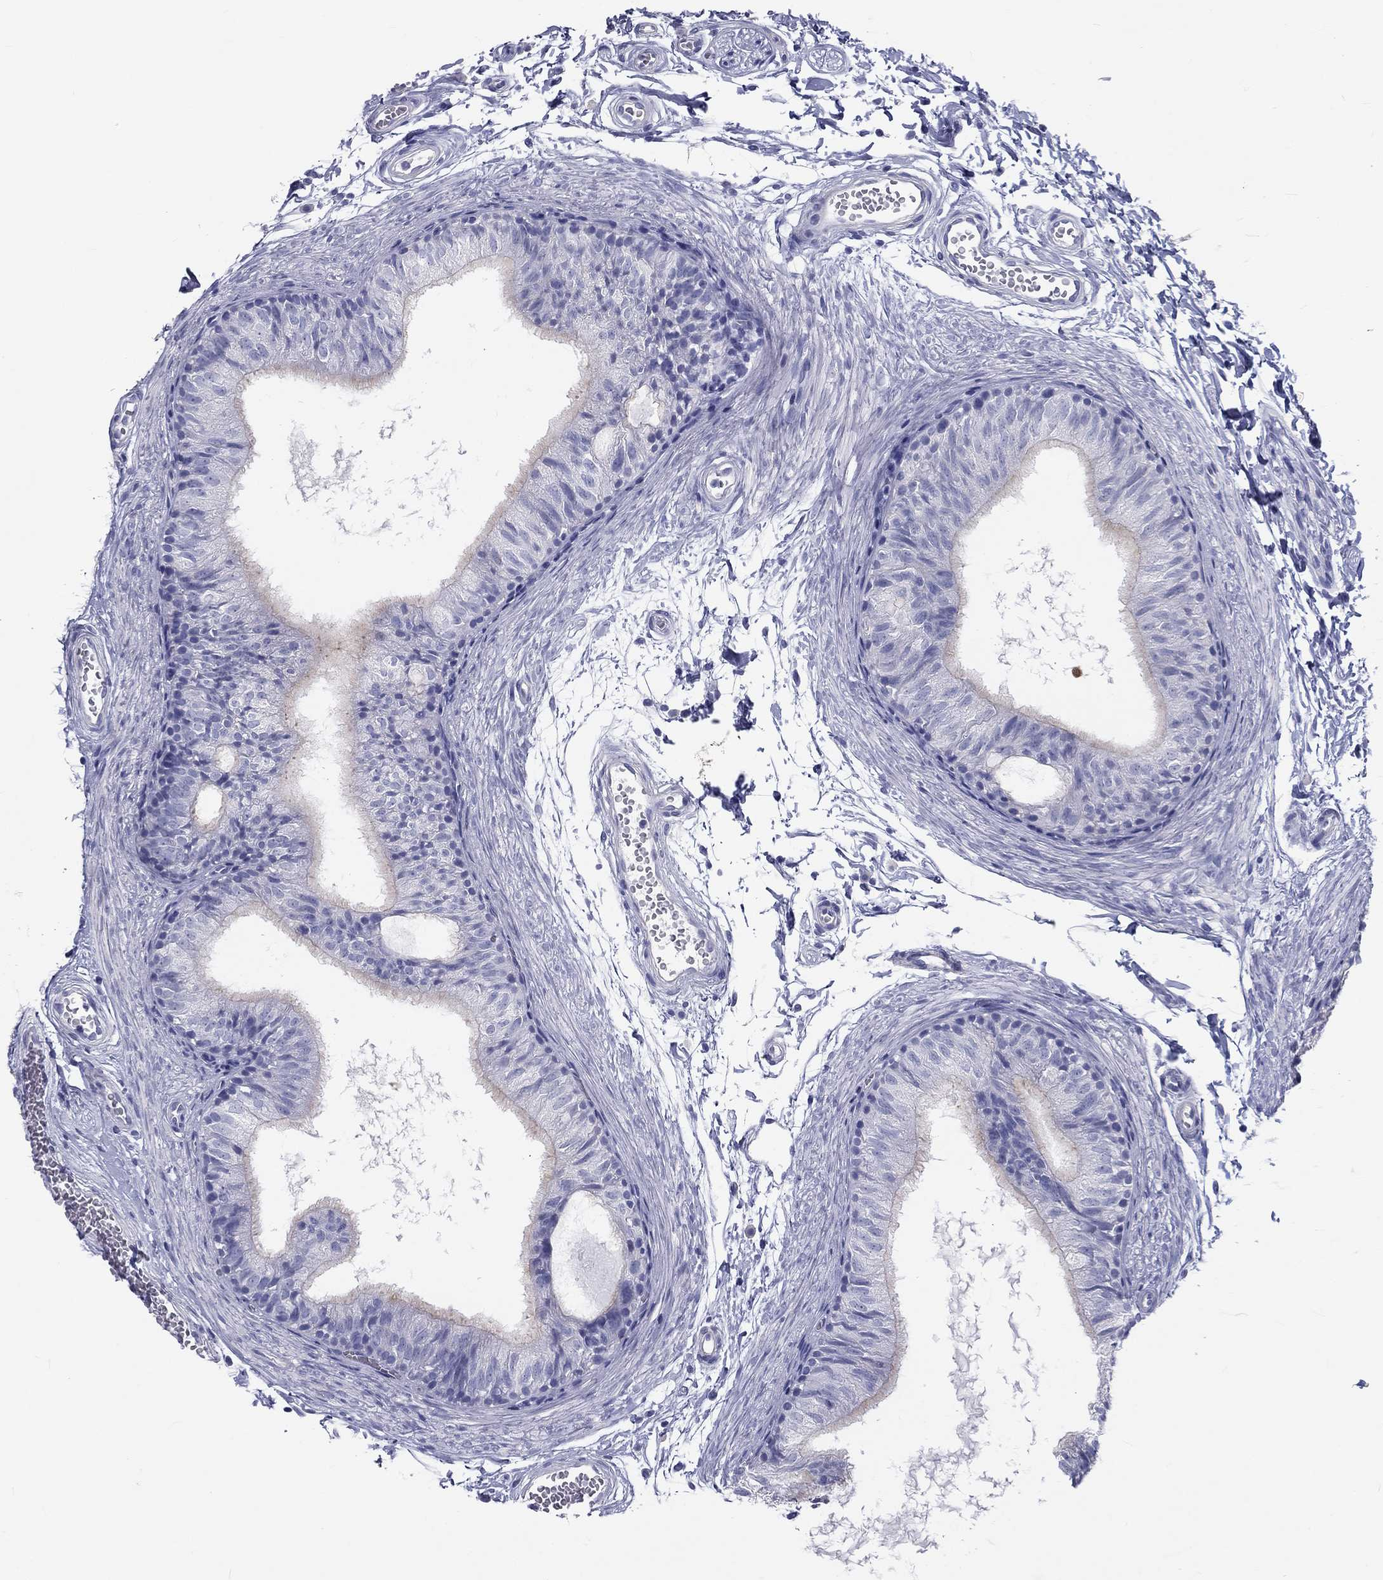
{"staining": {"intensity": "negative", "quantity": "none", "location": "none"}, "tissue": "epididymis", "cell_type": "Glandular cells", "image_type": "normal", "snomed": [{"axis": "morphology", "description": "Normal tissue, NOS"}, {"axis": "topography", "description": "Epididymis"}], "caption": "Micrograph shows no significant protein positivity in glandular cells of normal epididymis. (DAB immunohistochemistry (IHC), high magnification).", "gene": "DNALI1", "patient": {"sex": "male", "age": 22}}